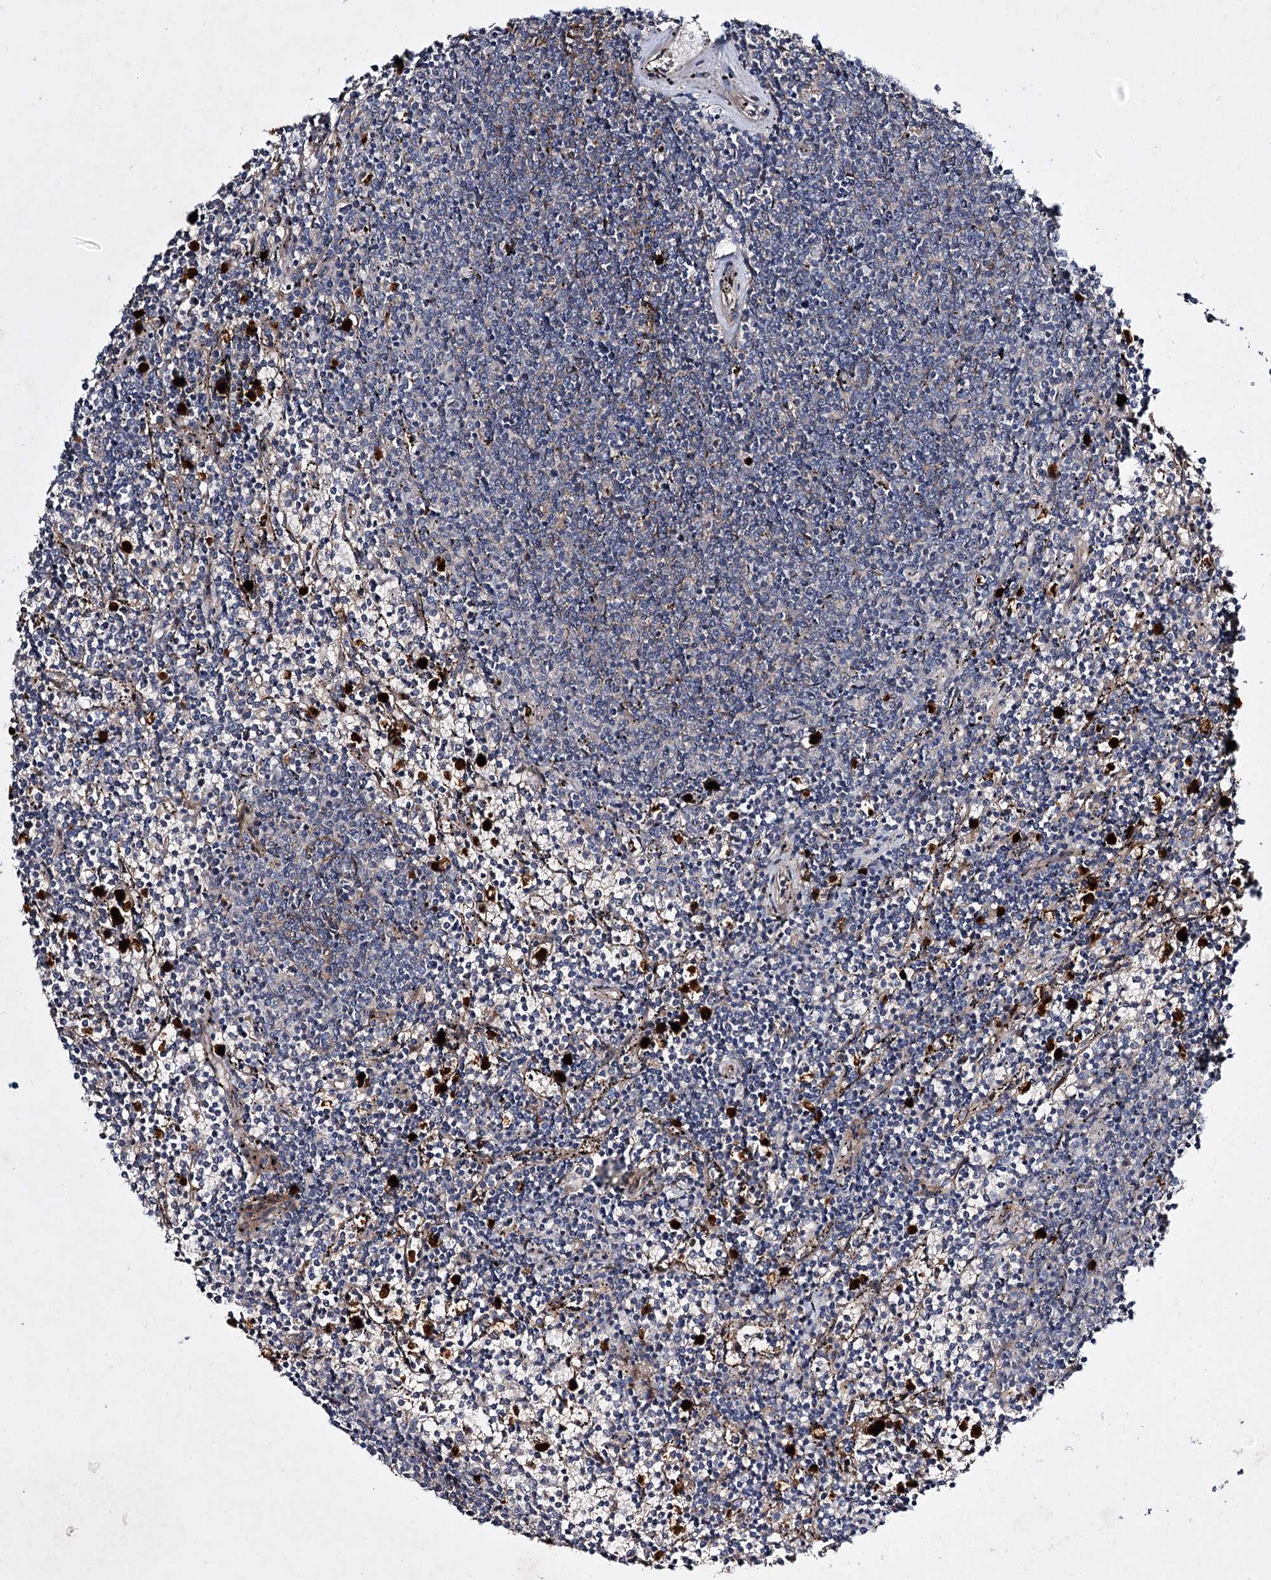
{"staining": {"intensity": "negative", "quantity": "none", "location": "none"}, "tissue": "lymphoma", "cell_type": "Tumor cells", "image_type": "cancer", "snomed": [{"axis": "morphology", "description": "Malignant lymphoma, non-Hodgkin's type, Low grade"}, {"axis": "topography", "description": "Spleen"}], "caption": "Image shows no protein expression in tumor cells of lymphoma tissue.", "gene": "MINDY3", "patient": {"sex": "female", "age": 50}}